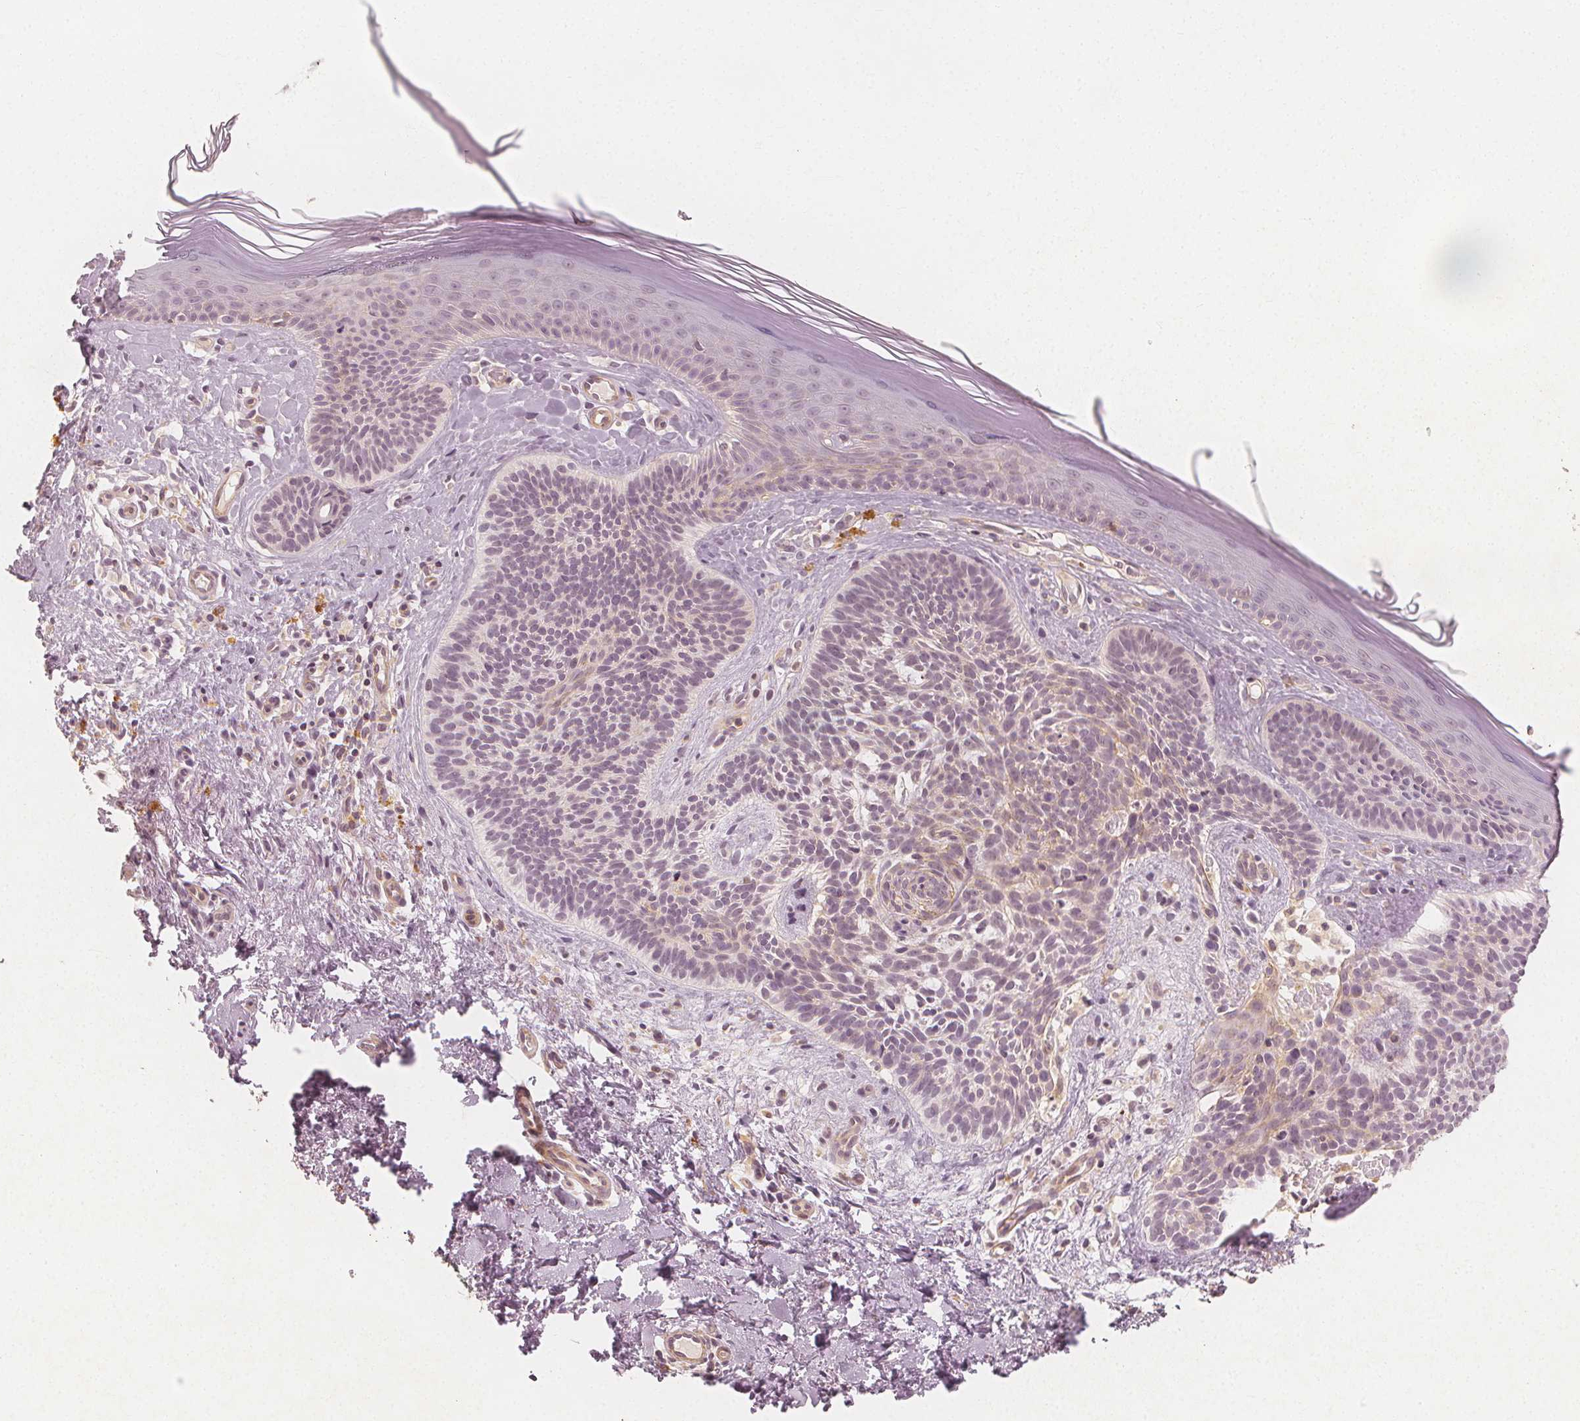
{"staining": {"intensity": "weak", "quantity": "<25%", "location": "cytoplasmic/membranous"}, "tissue": "skin cancer", "cell_type": "Tumor cells", "image_type": "cancer", "snomed": [{"axis": "morphology", "description": "Basal cell carcinoma"}, {"axis": "topography", "description": "Skin"}], "caption": "Human basal cell carcinoma (skin) stained for a protein using IHC demonstrates no positivity in tumor cells.", "gene": "ARHGAP26", "patient": {"sex": "male", "age": 79}}